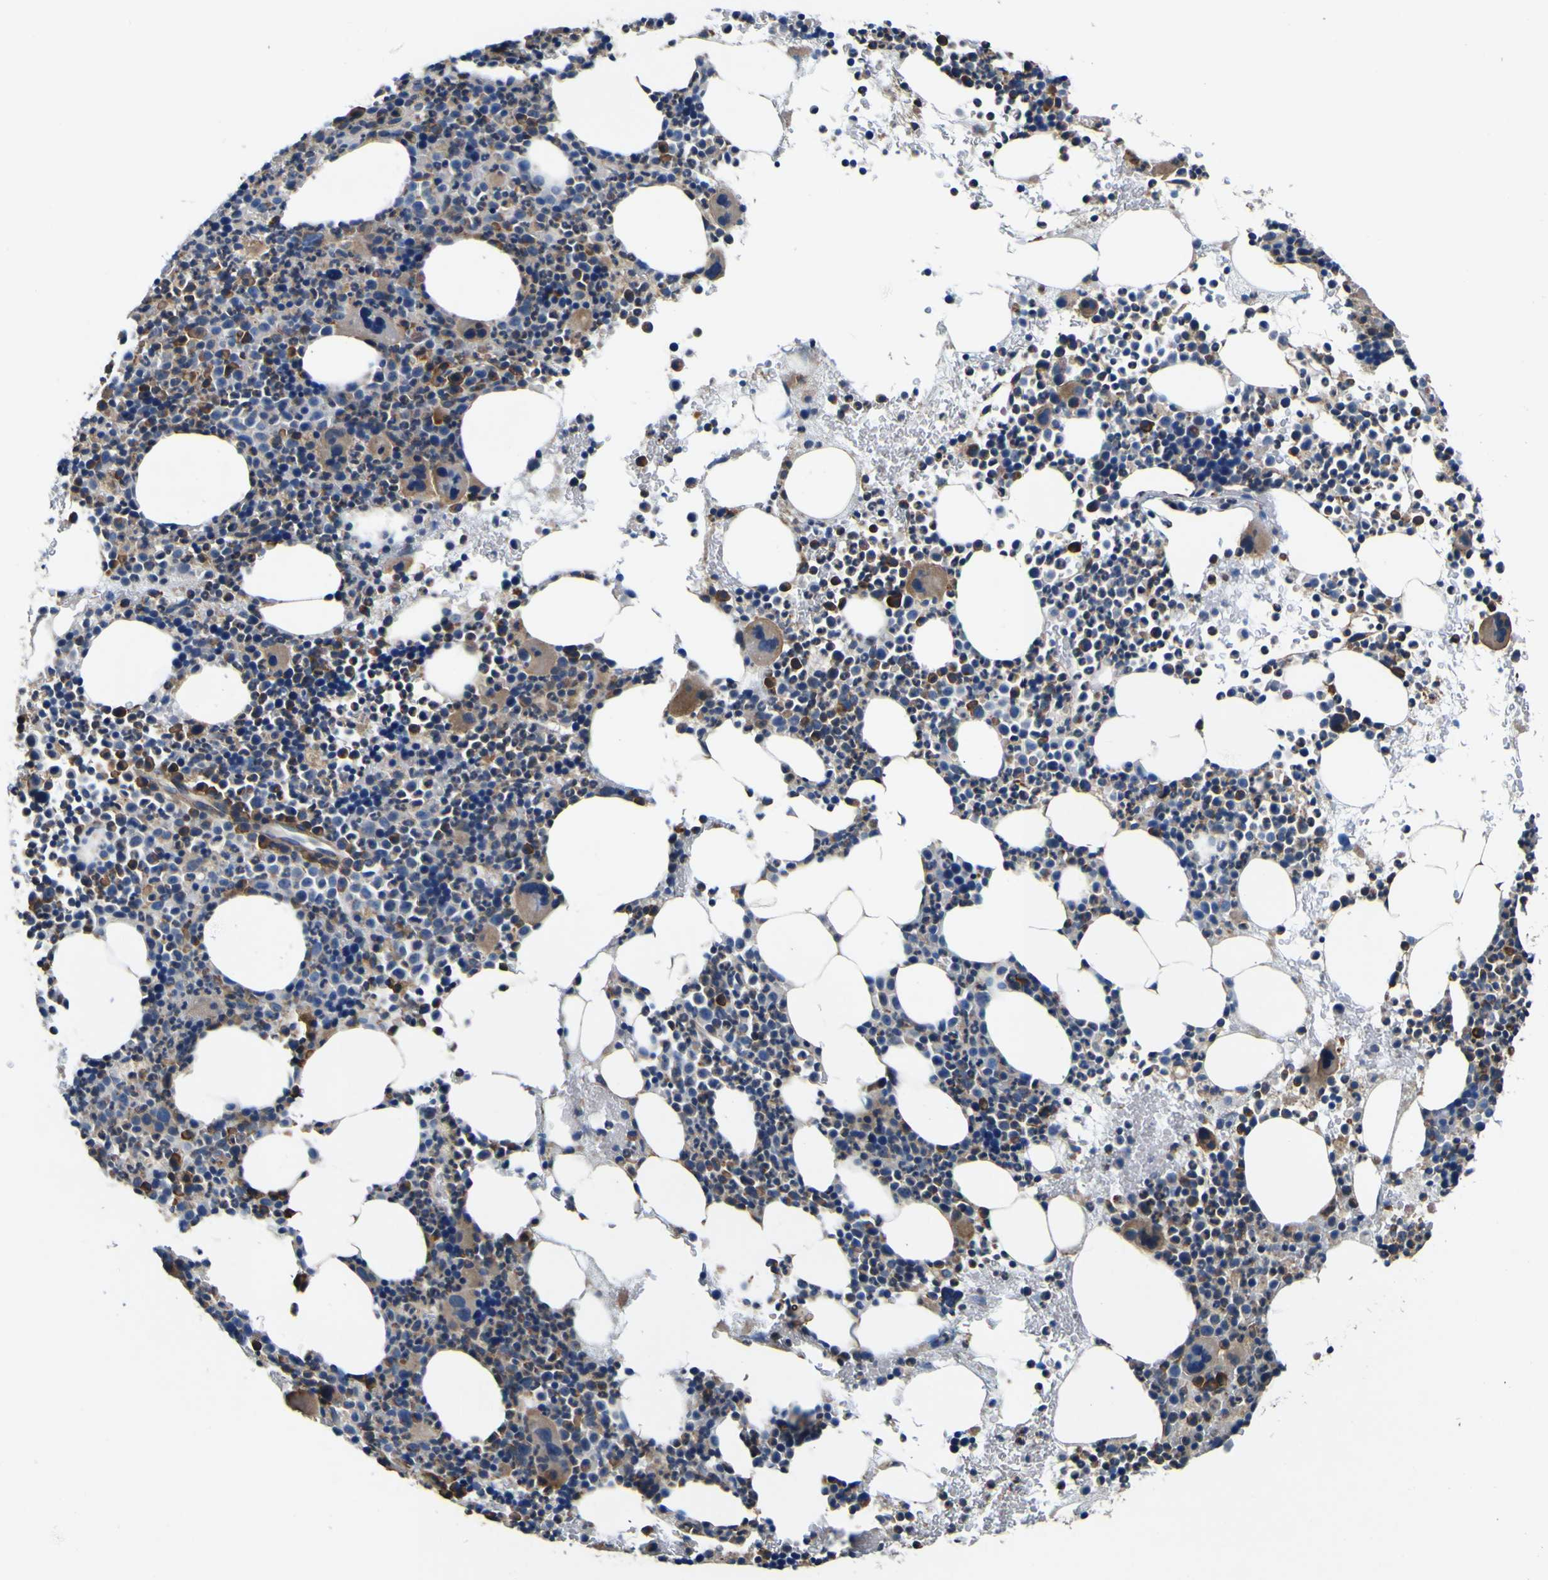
{"staining": {"intensity": "moderate", "quantity": "25%-75%", "location": "cytoplasmic/membranous"}, "tissue": "bone marrow", "cell_type": "Hematopoietic cells", "image_type": "normal", "snomed": [{"axis": "morphology", "description": "Normal tissue, NOS"}, {"axis": "morphology", "description": "Inflammation, NOS"}, {"axis": "topography", "description": "Bone marrow"}], "caption": "Immunohistochemistry (IHC) histopathology image of normal bone marrow: human bone marrow stained using IHC exhibits medium levels of moderate protein expression localized specifically in the cytoplasmic/membranous of hematopoietic cells, appearing as a cytoplasmic/membranous brown color.", "gene": "INPP5A", "patient": {"sex": "male", "age": 73}}